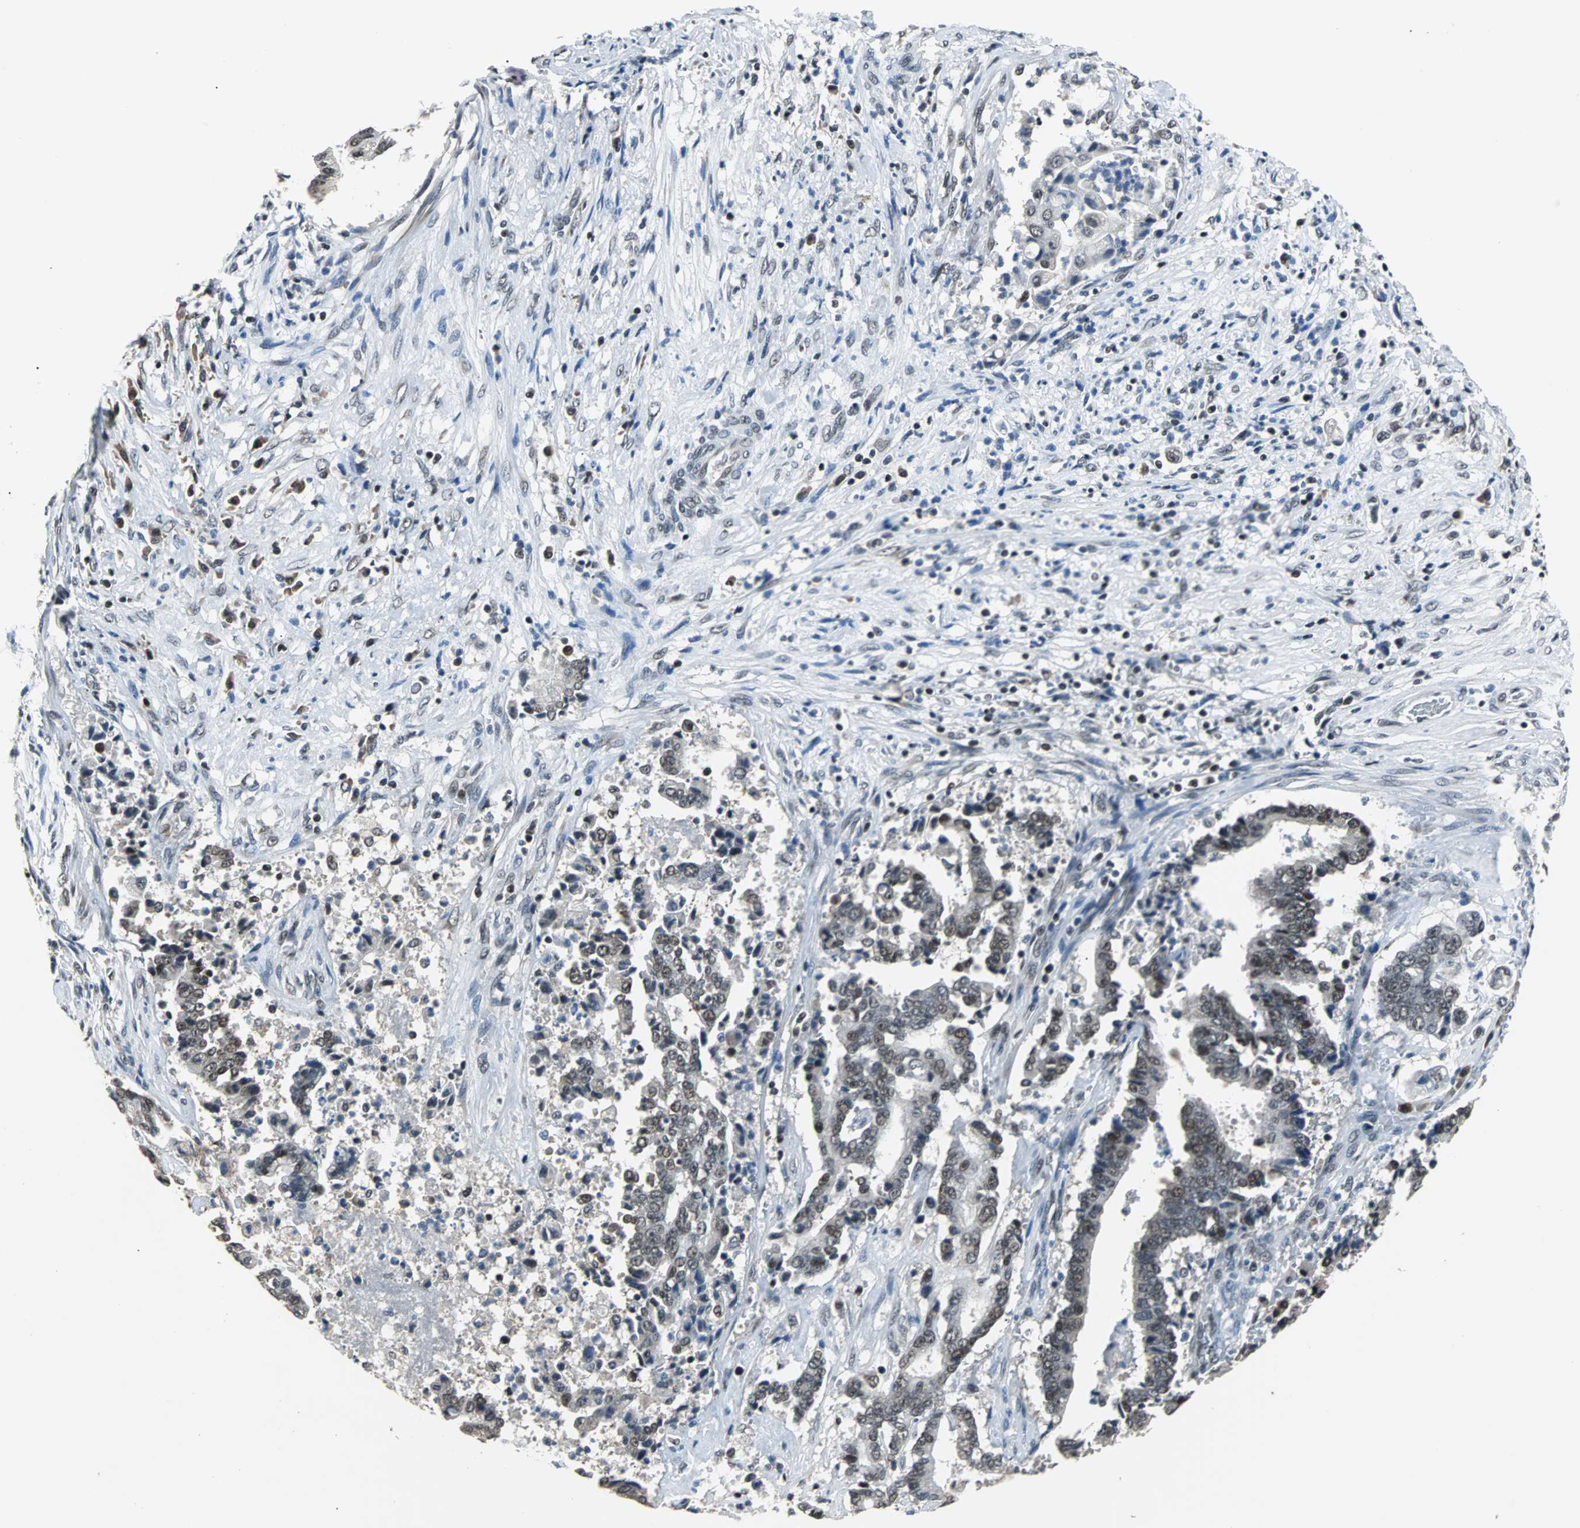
{"staining": {"intensity": "weak", "quantity": "<25%", "location": "nuclear"}, "tissue": "liver cancer", "cell_type": "Tumor cells", "image_type": "cancer", "snomed": [{"axis": "morphology", "description": "Cholangiocarcinoma"}, {"axis": "topography", "description": "Liver"}], "caption": "The image demonstrates no staining of tumor cells in liver cancer (cholangiocarcinoma).", "gene": "USP28", "patient": {"sex": "male", "age": 57}}